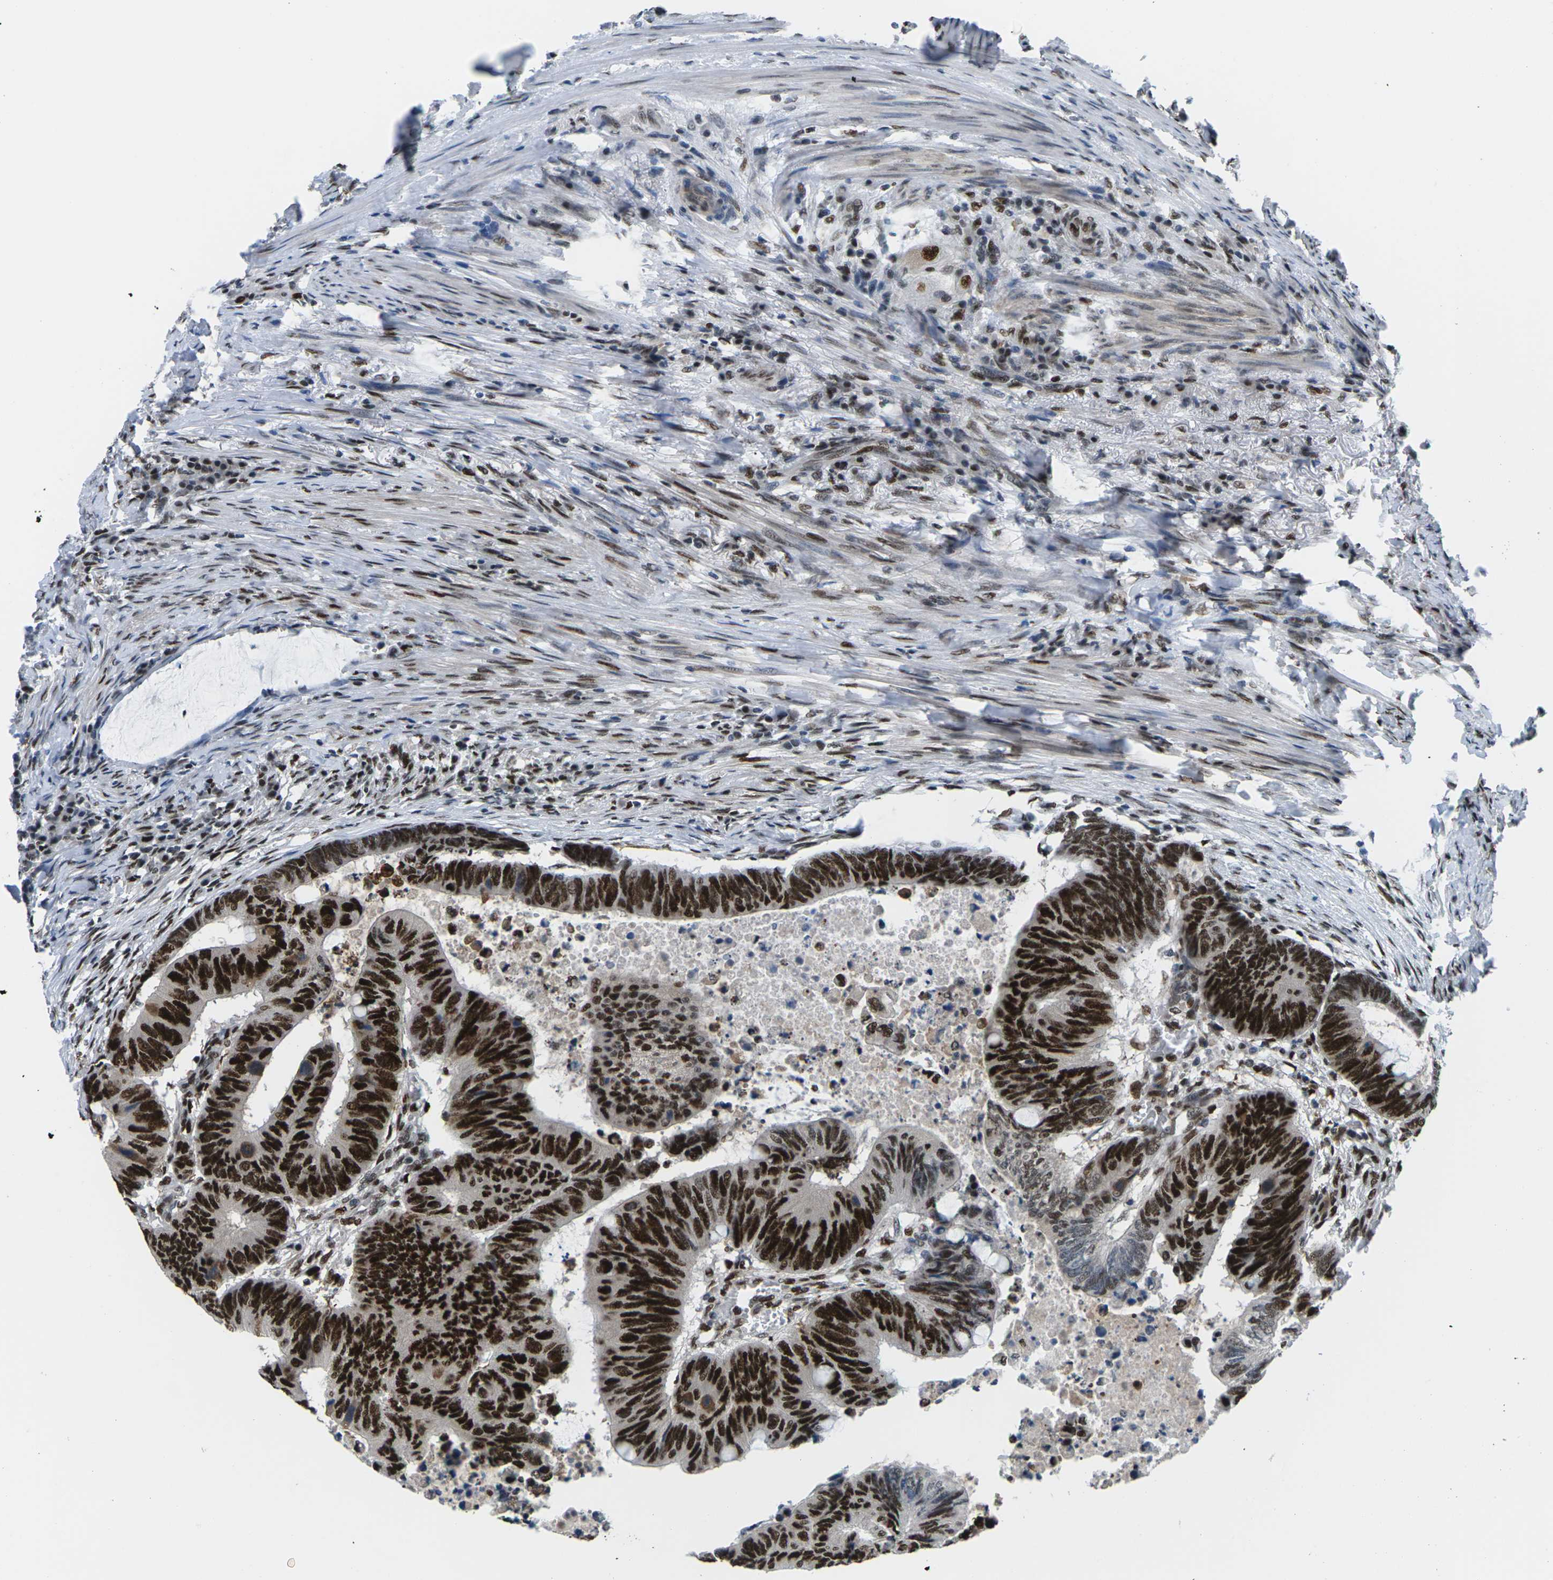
{"staining": {"intensity": "strong", "quantity": ">75%", "location": "nuclear"}, "tissue": "colorectal cancer", "cell_type": "Tumor cells", "image_type": "cancer", "snomed": [{"axis": "morphology", "description": "Normal tissue, NOS"}, {"axis": "morphology", "description": "Adenocarcinoma, NOS"}, {"axis": "topography", "description": "Rectum"}, {"axis": "topography", "description": "Peripheral nerve tissue"}], "caption": "Immunohistochemistry (IHC) of human colorectal cancer demonstrates high levels of strong nuclear positivity in about >75% of tumor cells. (DAB = brown stain, brightfield microscopy at high magnification).", "gene": "PSME3", "patient": {"sex": "male", "age": 92}}